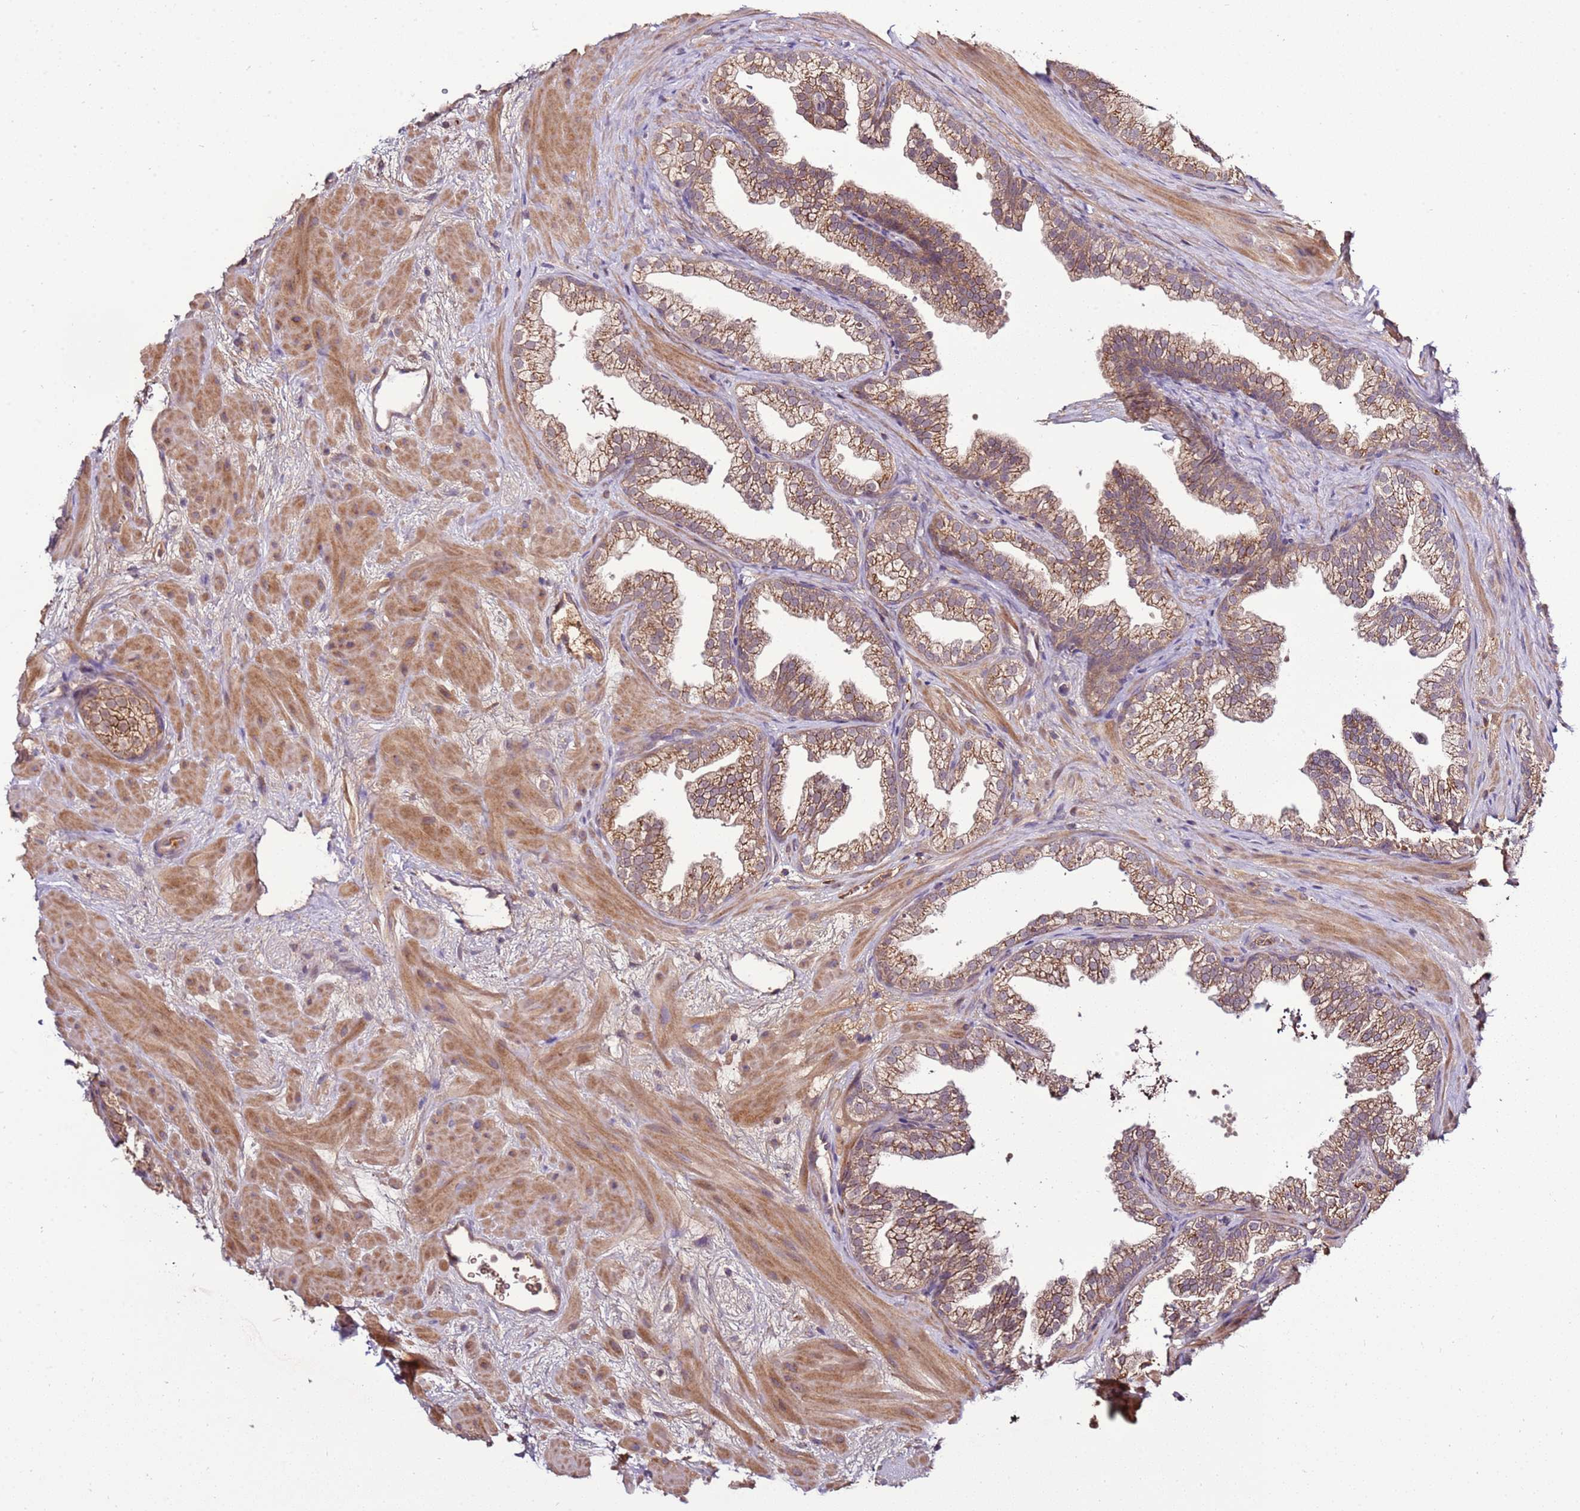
{"staining": {"intensity": "moderate", "quantity": ">75%", "location": "cytoplasmic/membranous"}, "tissue": "prostate", "cell_type": "Glandular cells", "image_type": "normal", "snomed": [{"axis": "morphology", "description": "Normal tissue, NOS"}, {"axis": "topography", "description": "Prostate"}], "caption": "Human prostate stained with a protein marker displays moderate staining in glandular cells.", "gene": "ZNF624", "patient": {"sex": "male", "age": 37}}